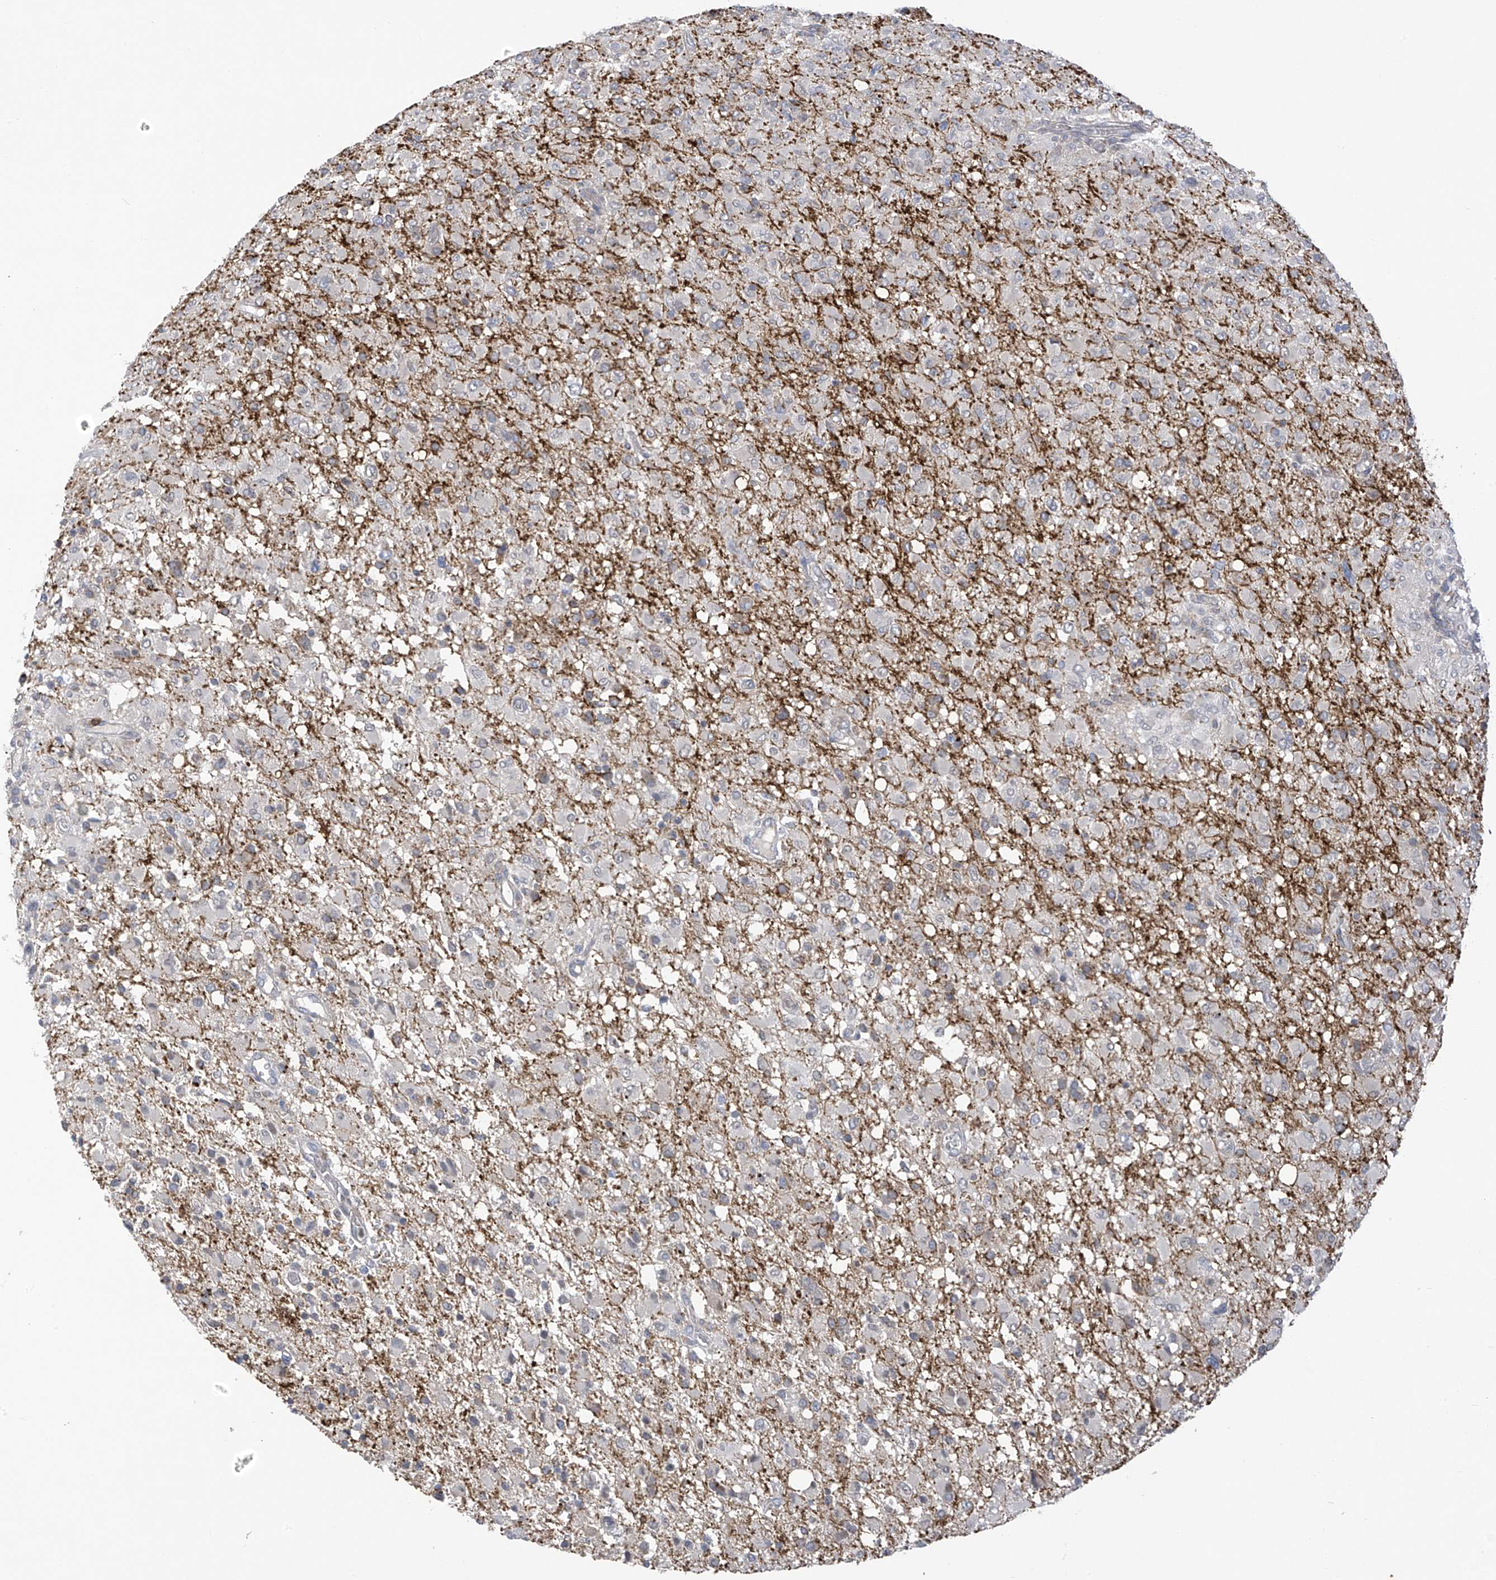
{"staining": {"intensity": "negative", "quantity": "none", "location": "none"}, "tissue": "glioma", "cell_type": "Tumor cells", "image_type": "cancer", "snomed": [{"axis": "morphology", "description": "Glioma, malignant, High grade"}, {"axis": "topography", "description": "Brain"}], "caption": "Image shows no protein expression in tumor cells of glioma tissue.", "gene": "SLCO4A1", "patient": {"sex": "female", "age": 57}}